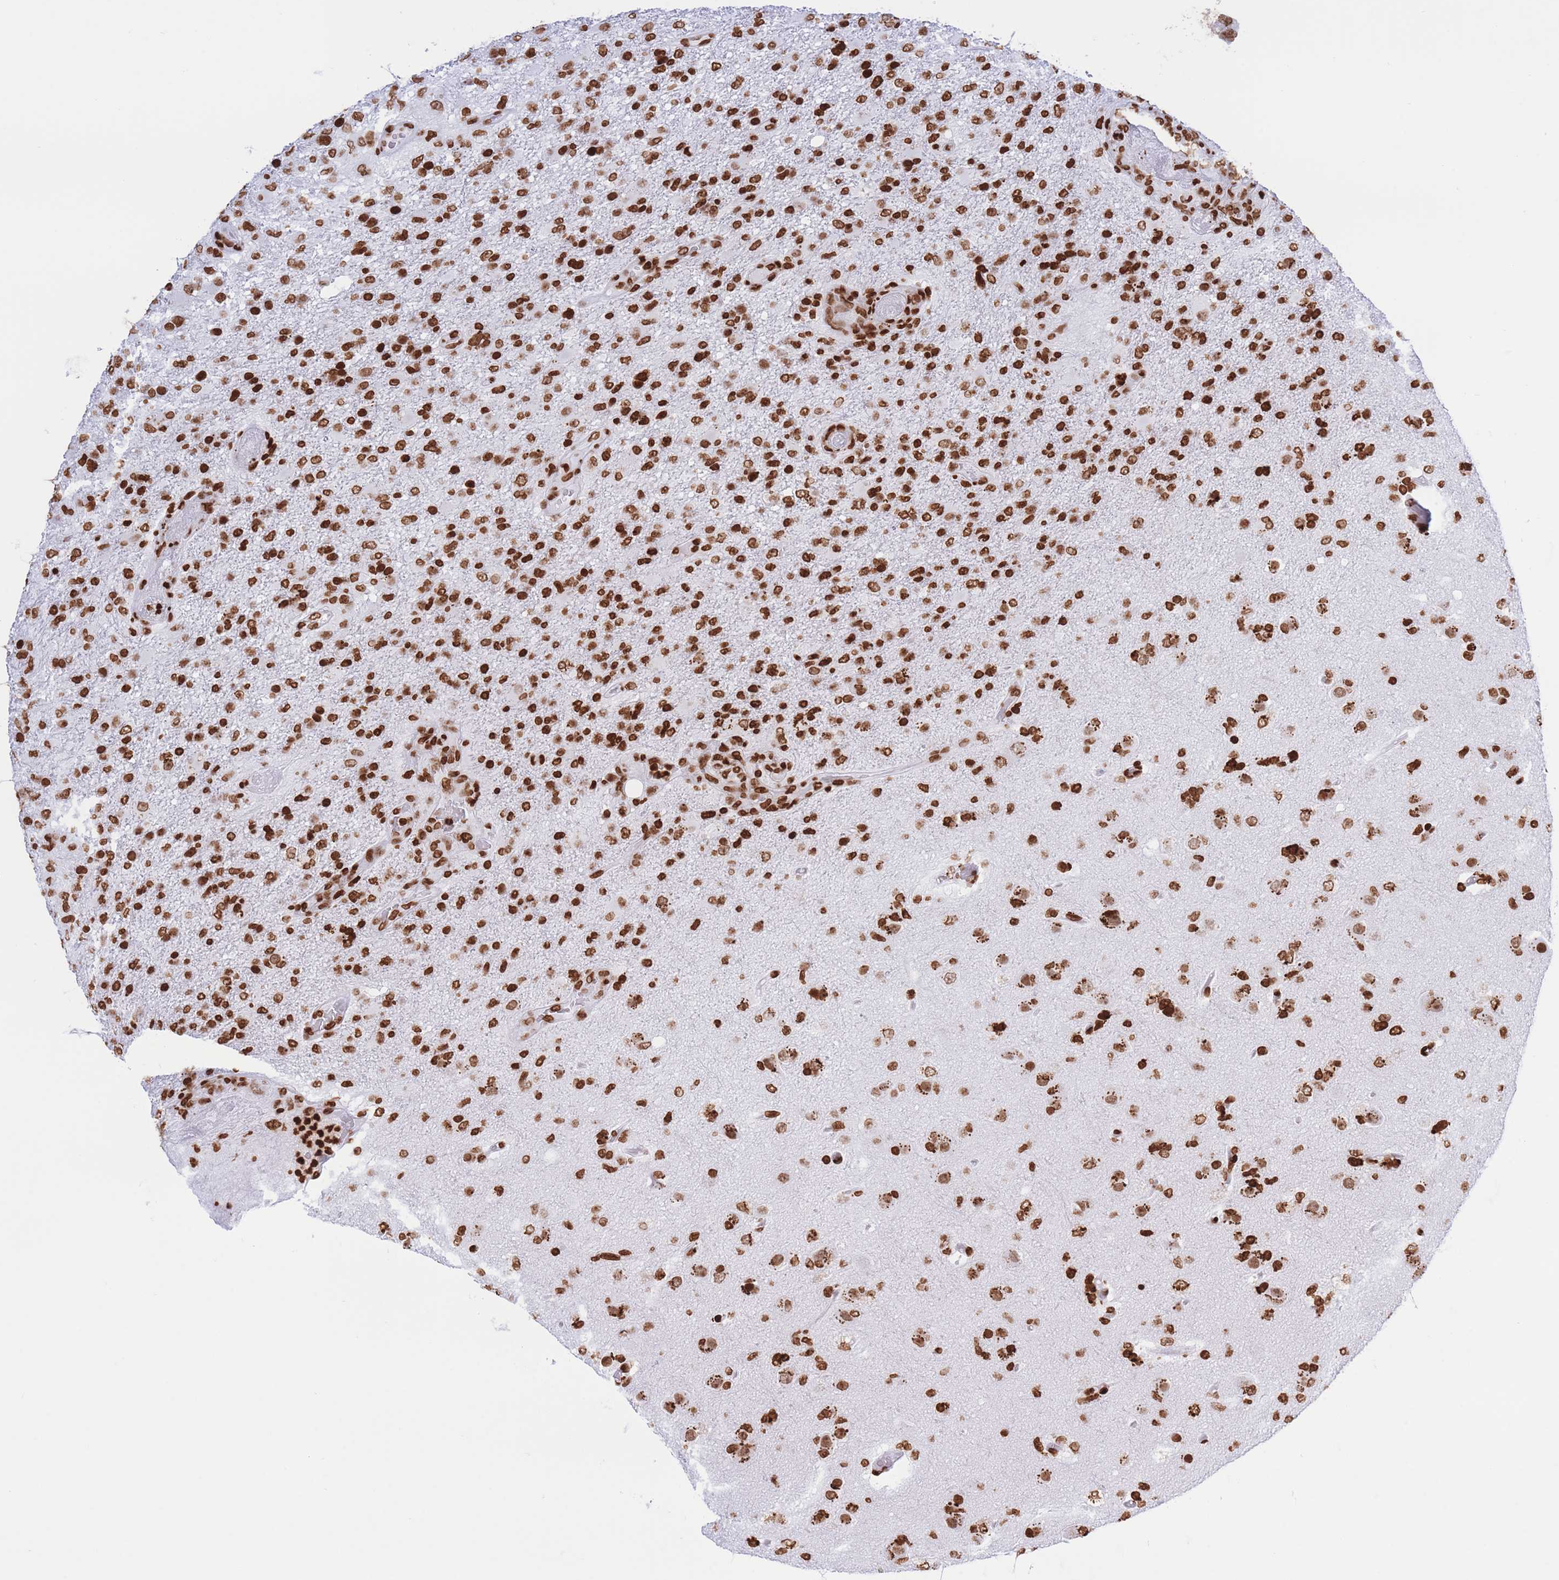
{"staining": {"intensity": "strong", "quantity": ">75%", "location": "nuclear"}, "tissue": "glioma", "cell_type": "Tumor cells", "image_type": "cancer", "snomed": [{"axis": "morphology", "description": "Glioma, malignant, High grade"}, {"axis": "topography", "description": "Brain"}], "caption": "Immunohistochemistry micrograph of glioma stained for a protein (brown), which displays high levels of strong nuclear positivity in about >75% of tumor cells.", "gene": "H2BC11", "patient": {"sex": "female", "age": 74}}